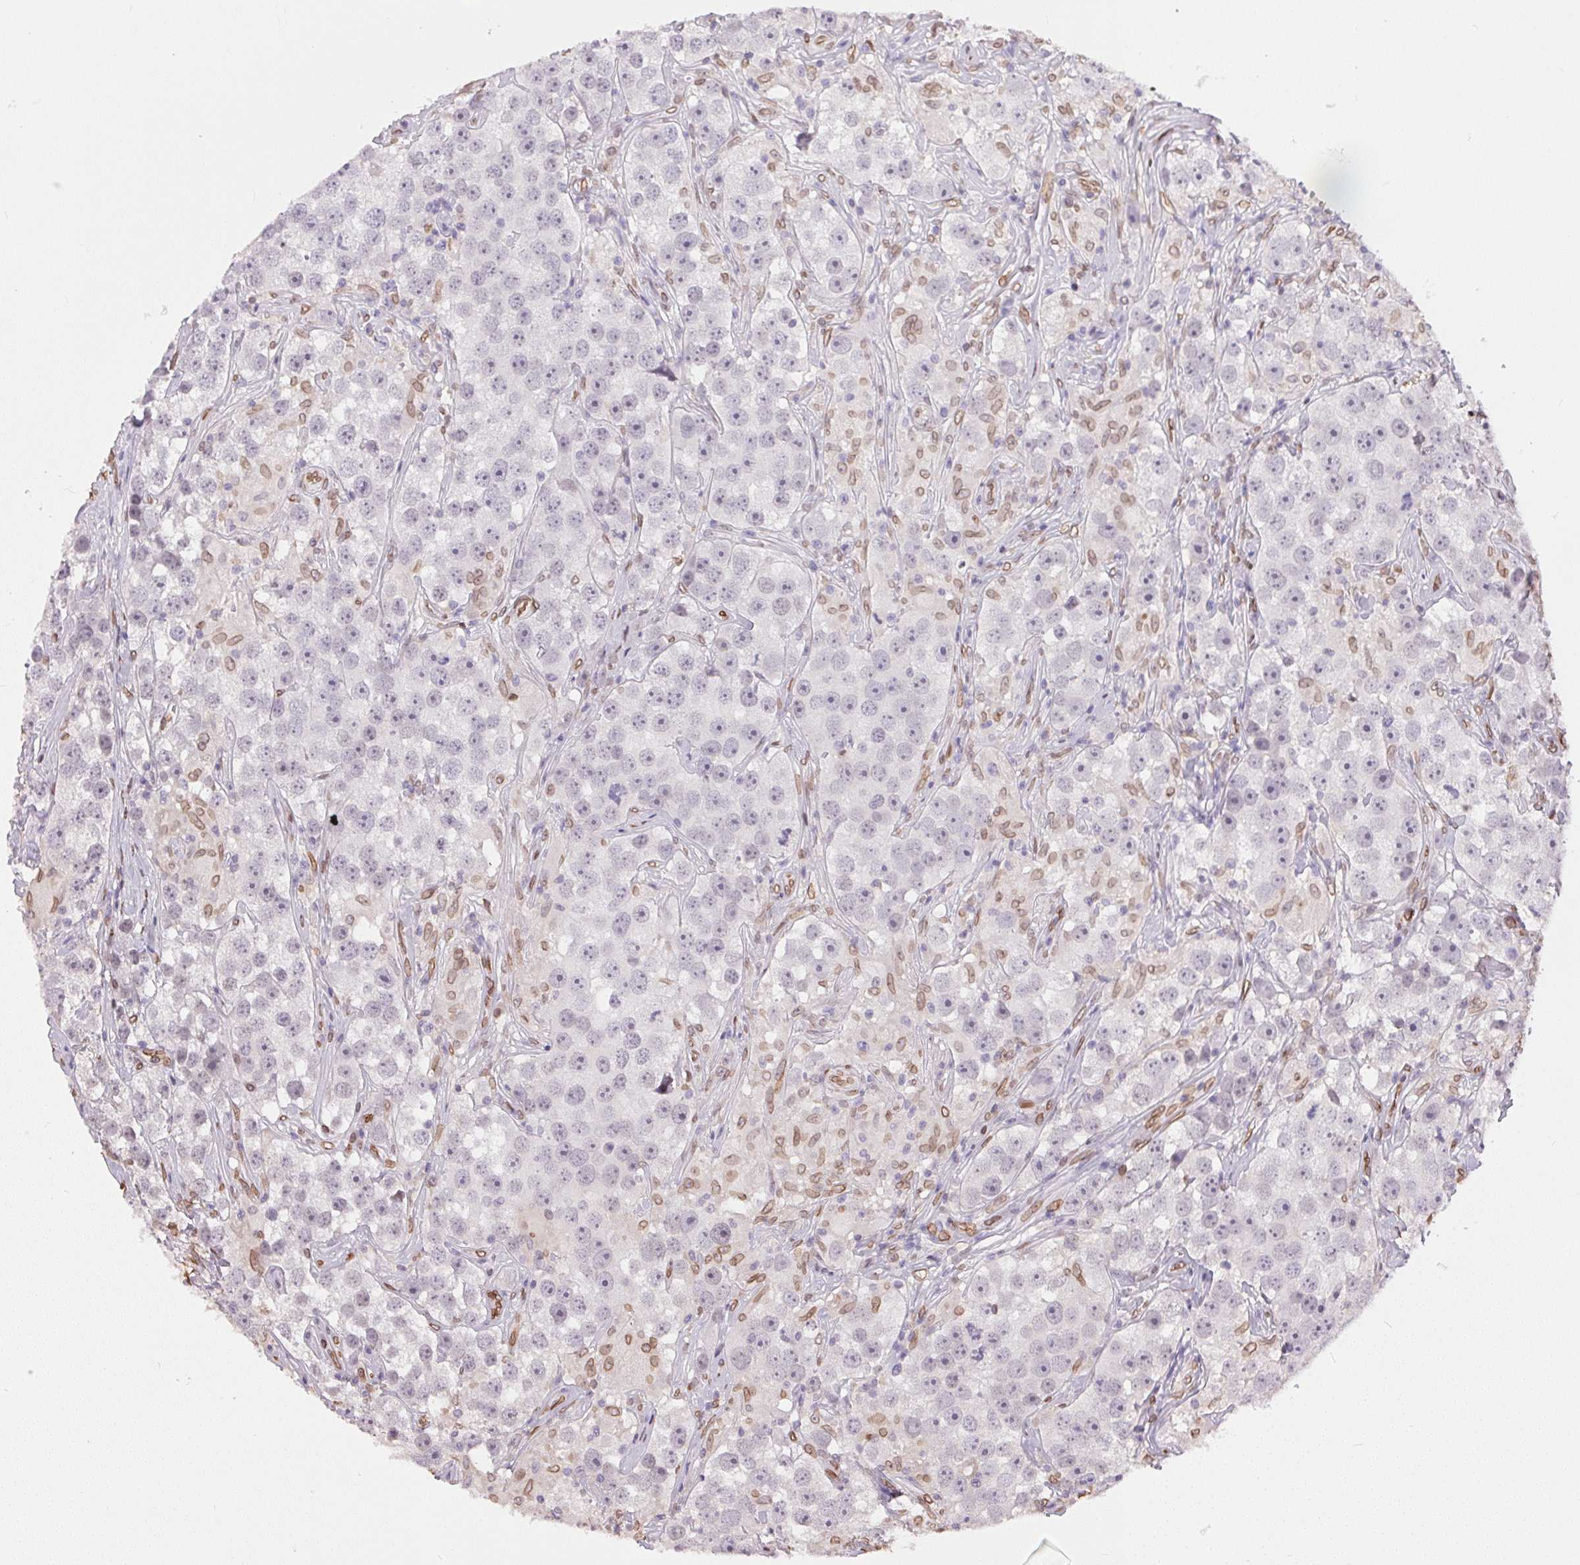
{"staining": {"intensity": "negative", "quantity": "none", "location": "none"}, "tissue": "testis cancer", "cell_type": "Tumor cells", "image_type": "cancer", "snomed": [{"axis": "morphology", "description": "Seminoma, NOS"}, {"axis": "topography", "description": "Testis"}], "caption": "This is an immunohistochemistry (IHC) micrograph of seminoma (testis). There is no staining in tumor cells.", "gene": "TMEM175", "patient": {"sex": "male", "age": 49}}